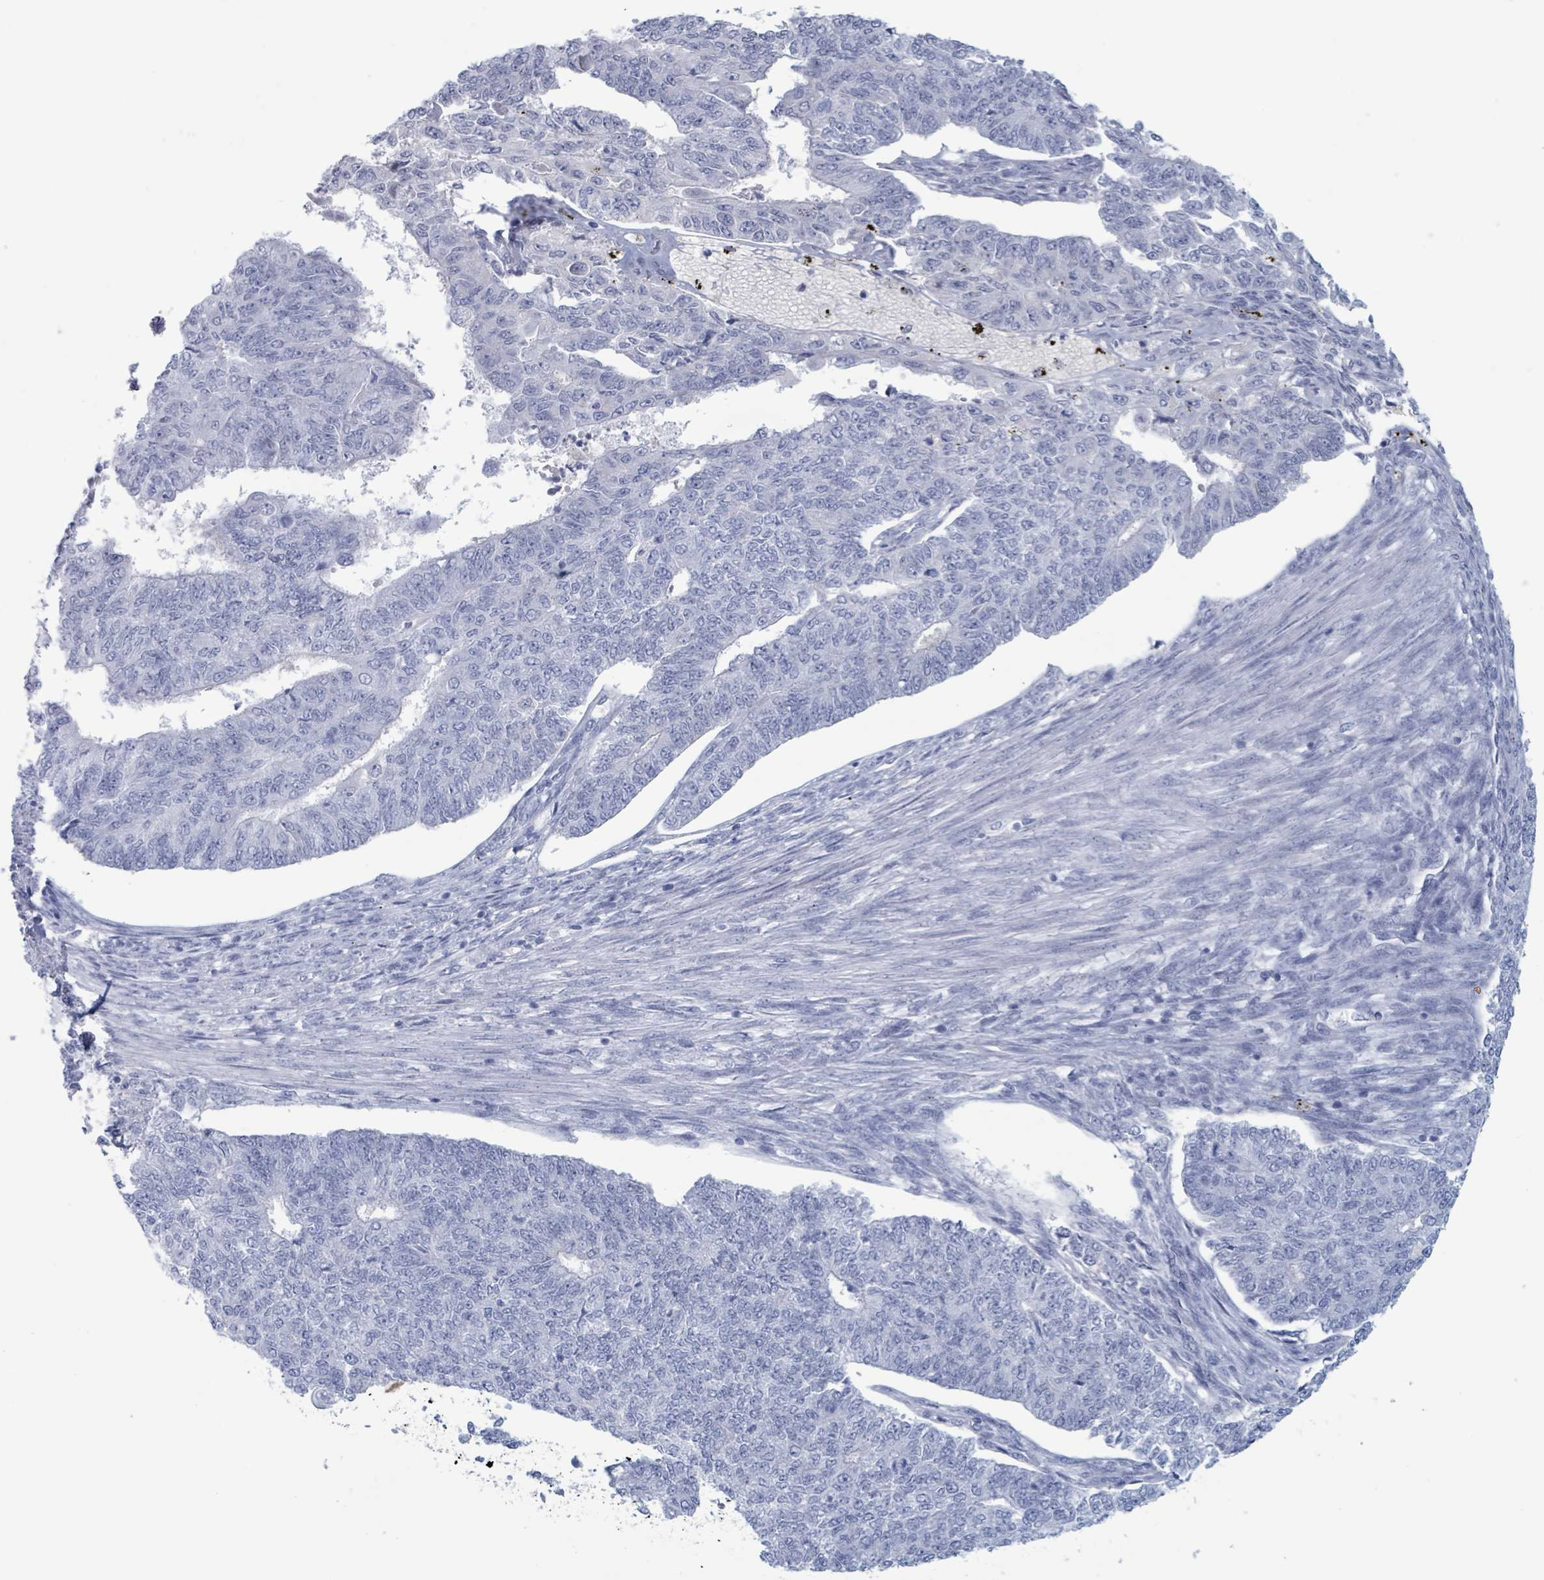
{"staining": {"intensity": "negative", "quantity": "none", "location": "none"}, "tissue": "endometrial cancer", "cell_type": "Tumor cells", "image_type": "cancer", "snomed": [{"axis": "morphology", "description": "Adenocarcinoma, NOS"}, {"axis": "topography", "description": "Endometrium"}], "caption": "Protein analysis of adenocarcinoma (endometrial) reveals no significant expression in tumor cells.", "gene": "KLK4", "patient": {"sex": "female", "age": 32}}